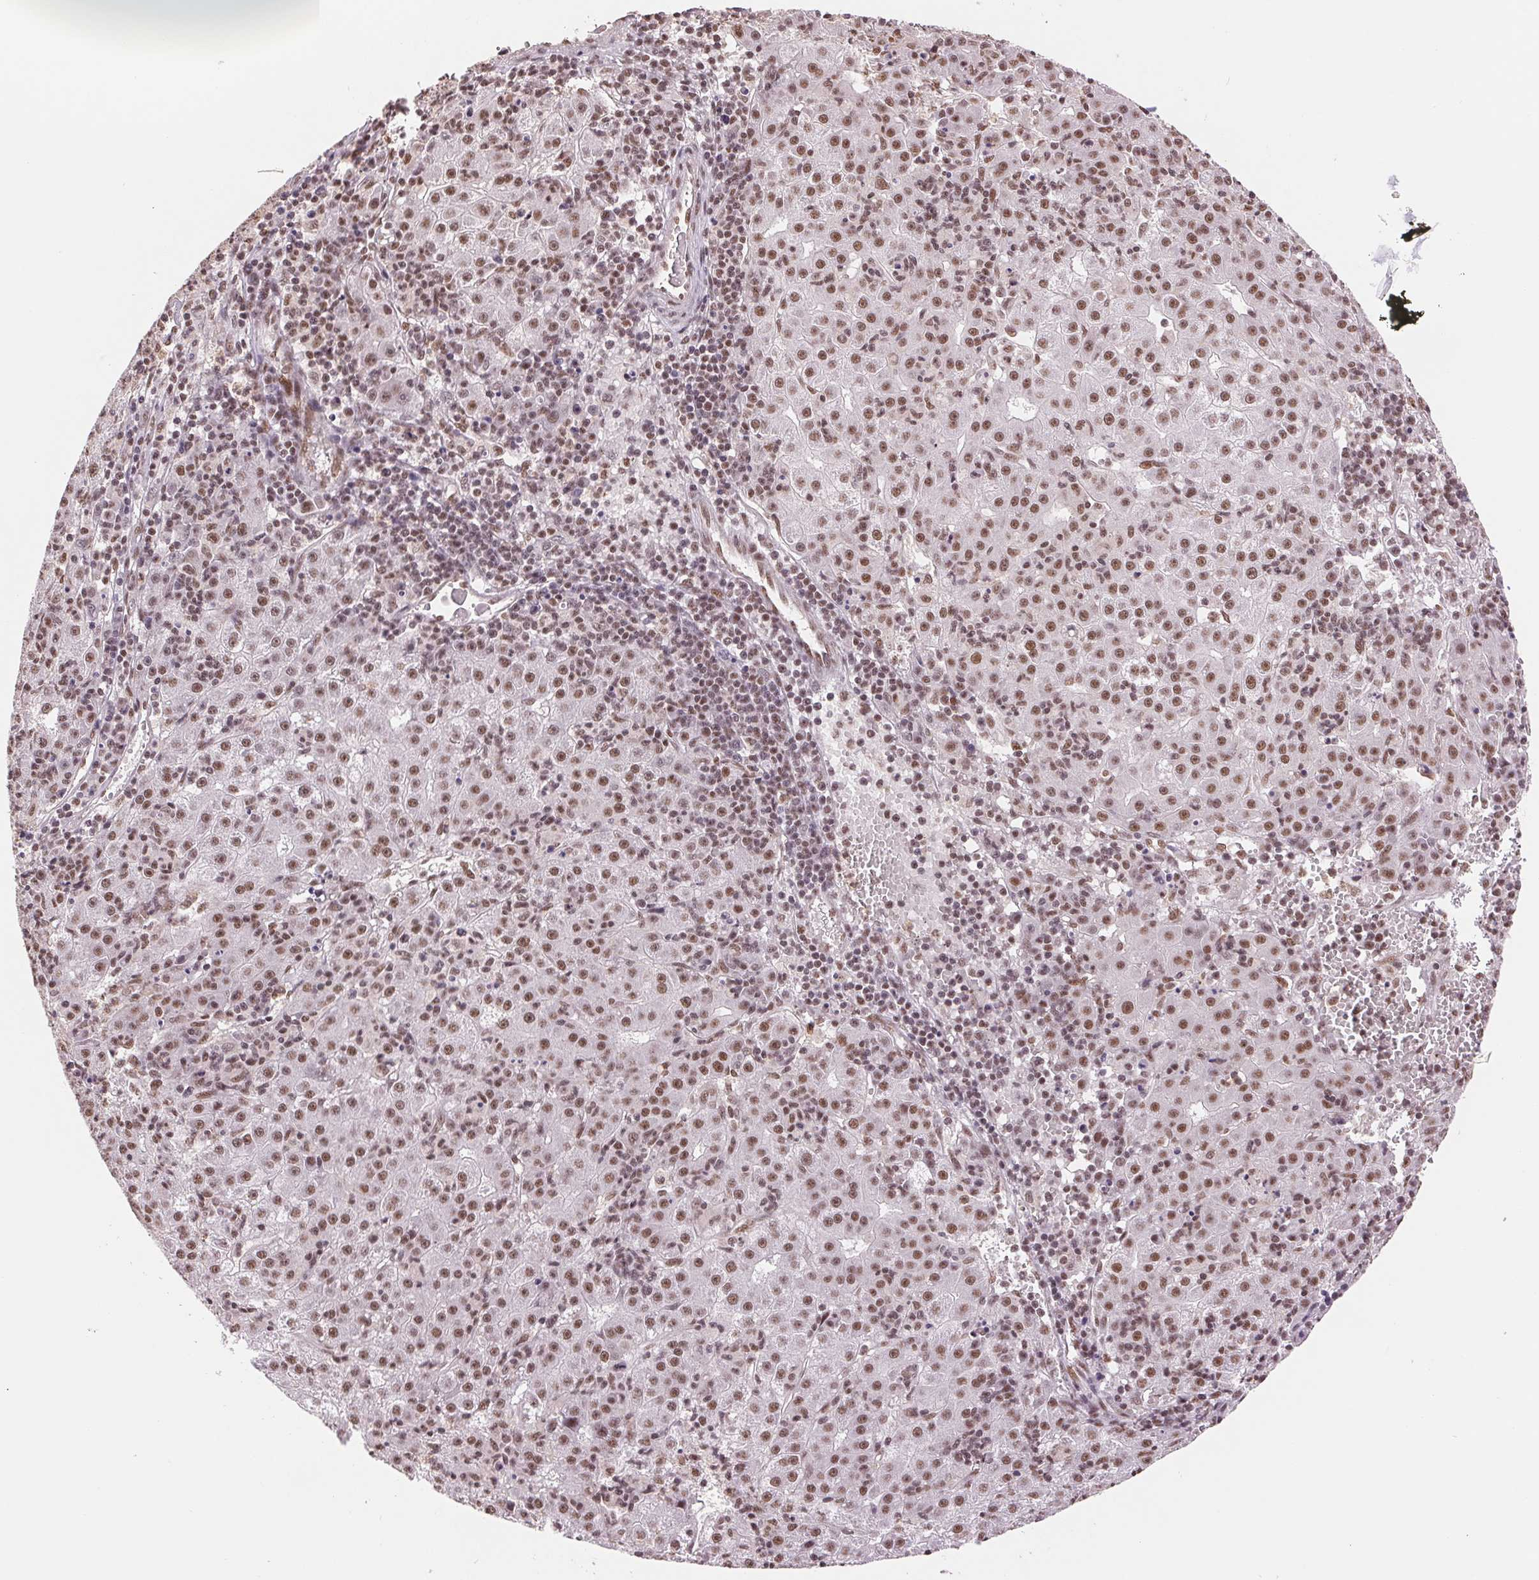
{"staining": {"intensity": "moderate", "quantity": ">75%", "location": "nuclear"}, "tissue": "liver cancer", "cell_type": "Tumor cells", "image_type": "cancer", "snomed": [{"axis": "morphology", "description": "Carcinoma, Hepatocellular, NOS"}, {"axis": "topography", "description": "Liver"}], "caption": "Liver cancer tissue demonstrates moderate nuclear staining in approximately >75% of tumor cells, visualized by immunohistochemistry.", "gene": "SREK1", "patient": {"sex": "male", "age": 76}}